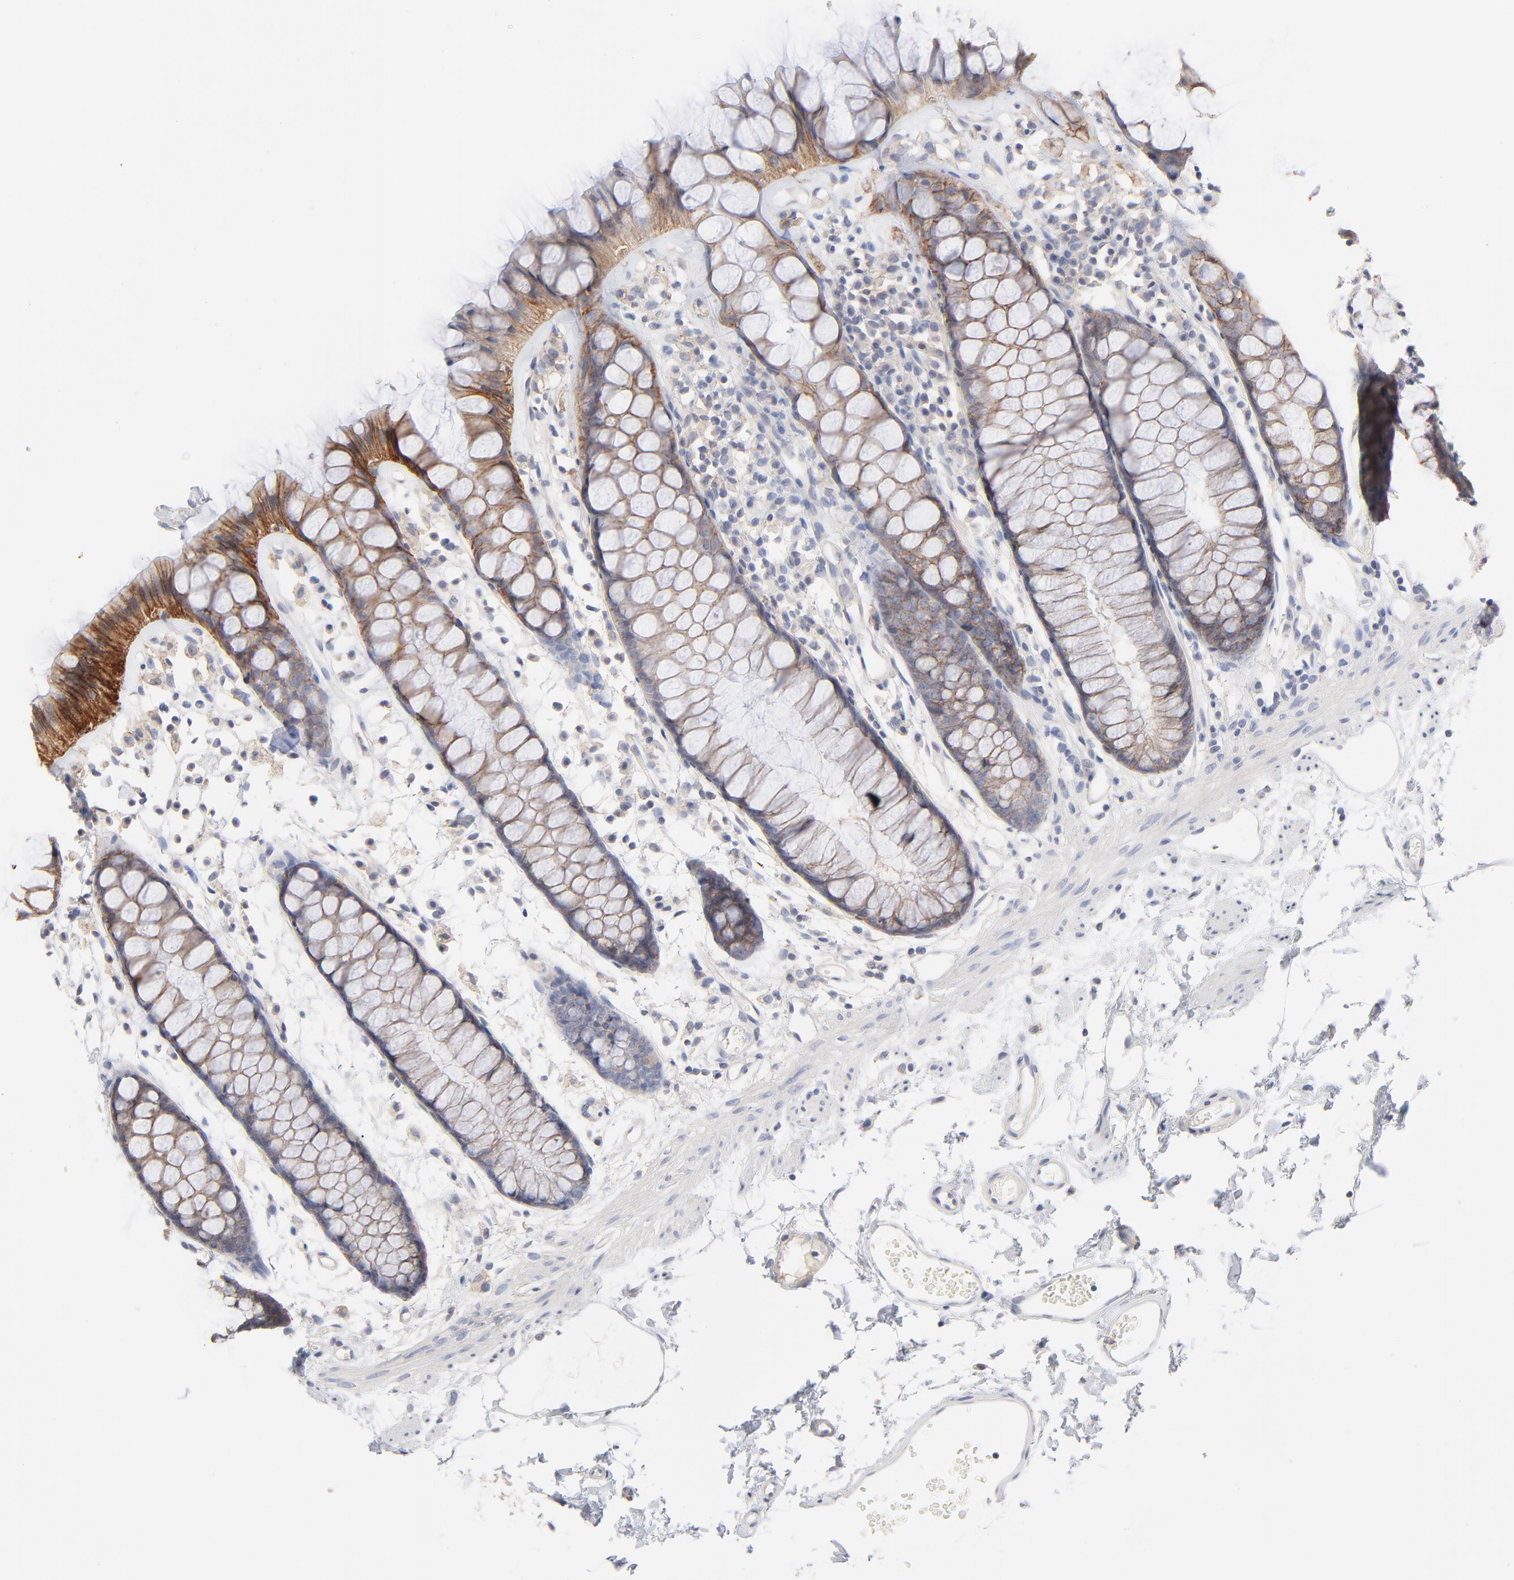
{"staining": {"intensity": "moderate", "quantity": ">75%", "location": "cytoplasmic/membranous"}, "tissue": "rectum", "cell_type": "Glandular cells", "image_type": "normal", "snomed": [{"axis": "morphology", "description": "Normal tissue, NOS"}, {"axis": "topography", "description": "Rectum"}], "caption": "Brown immunohistochemical staining in unremarkable human rectum shows moderate cytoplasmic/membranous staining in about >75% of glandular cells. The protein of interest is shown in brown color, while the nuclei are stained blue.", "gene": "SLC16A1", "patient": {"sex": "female", "age": 66}}